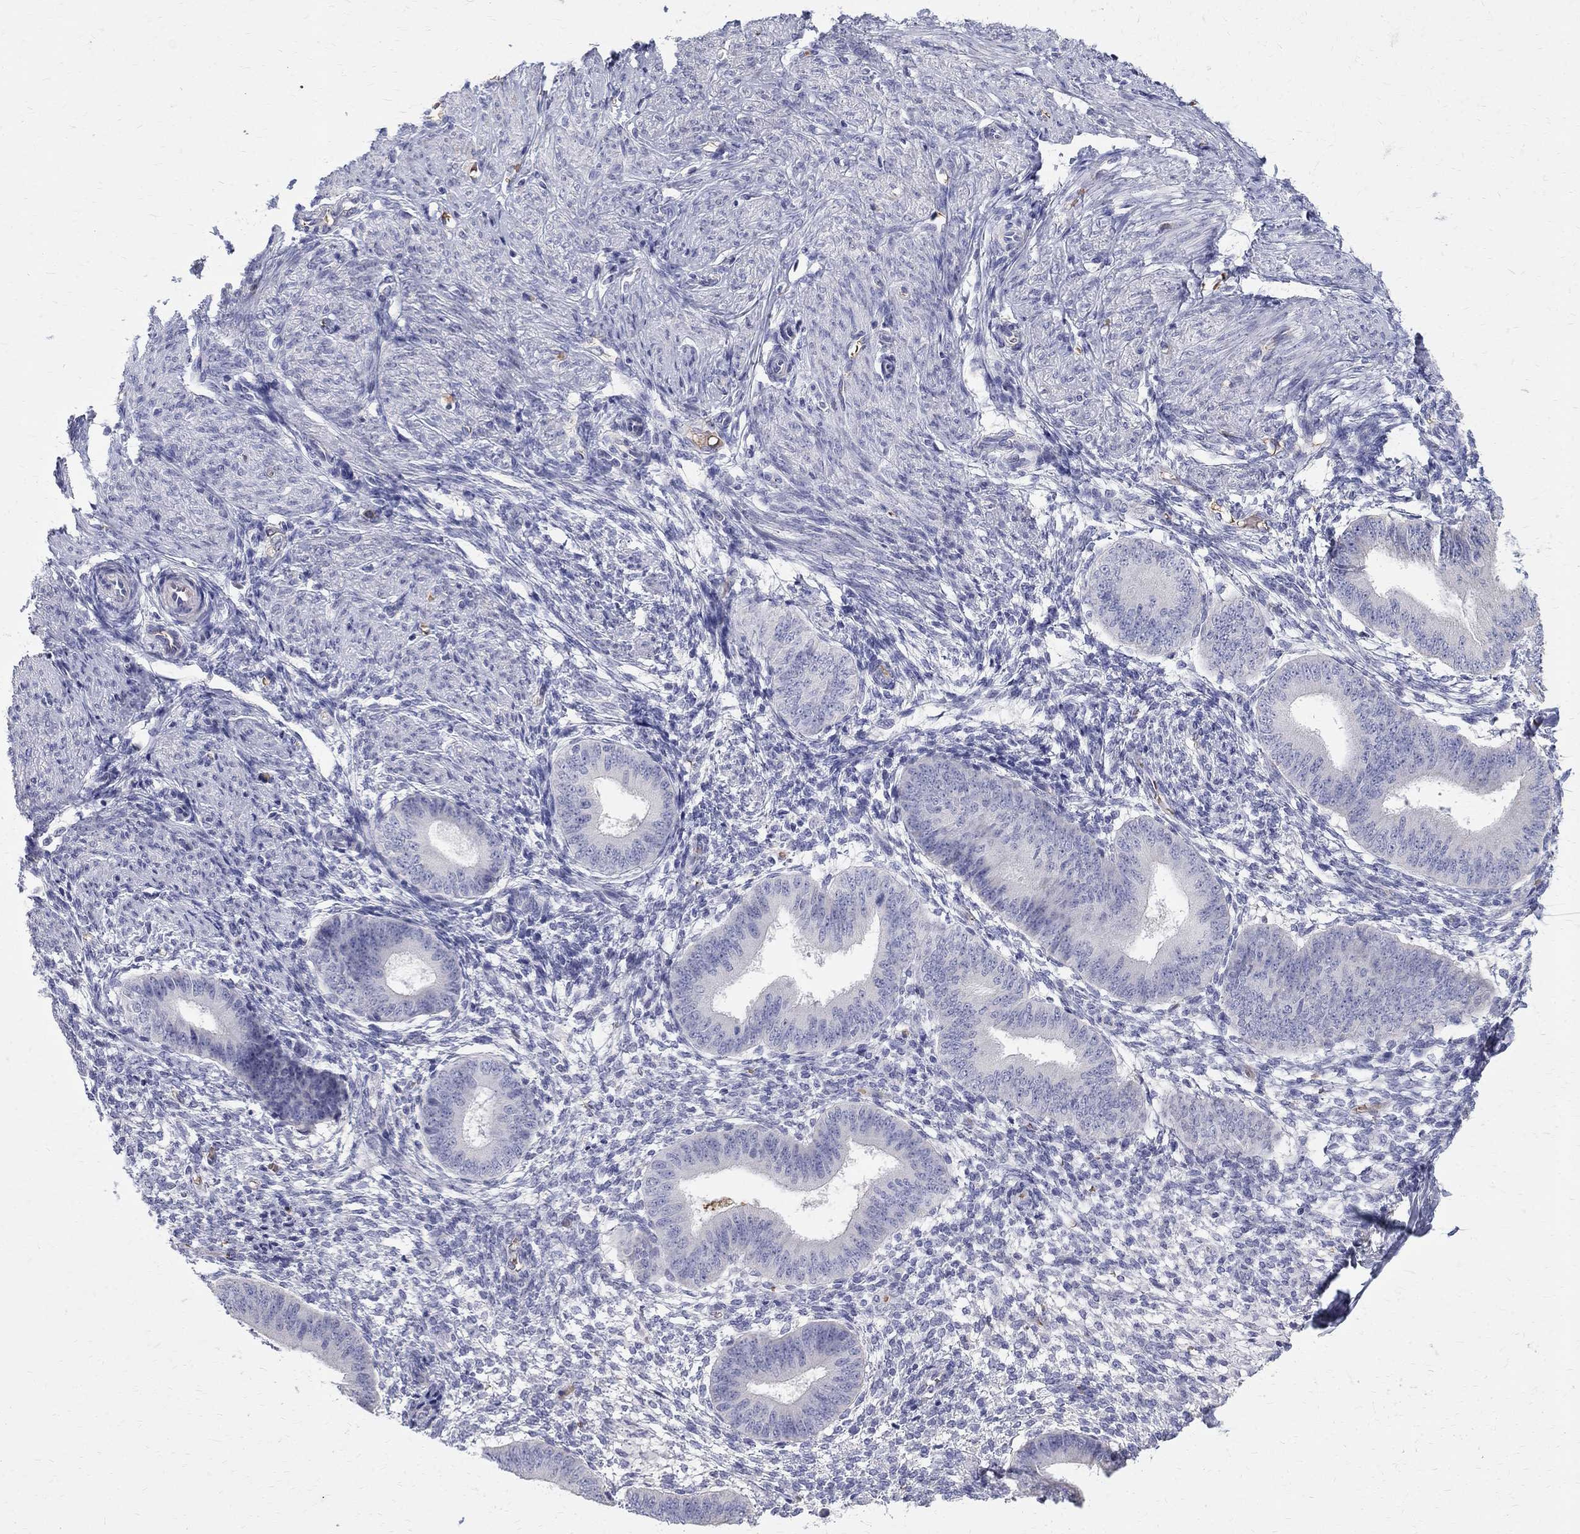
{"staining": {"intensity": "negative", "quantity": "none", "location": "none"}, "tissue": "endometrium", "cell_type": "Cells in endometrial stroma", "image_type": "normal", "snomed": [{"axis": "morphology", "description": "Normal tissue, NOS"}, {"axis": "topography", "description": "Endometrium"}], "caption": "Immunohistochemistry (IHC) image of benign endometrium: endometrium stained with DAB demonstrates no significant protein positivity in cells in endometrial stroma.", "gene": "AGER", "patient": {"sex": "female", "age": 47}}